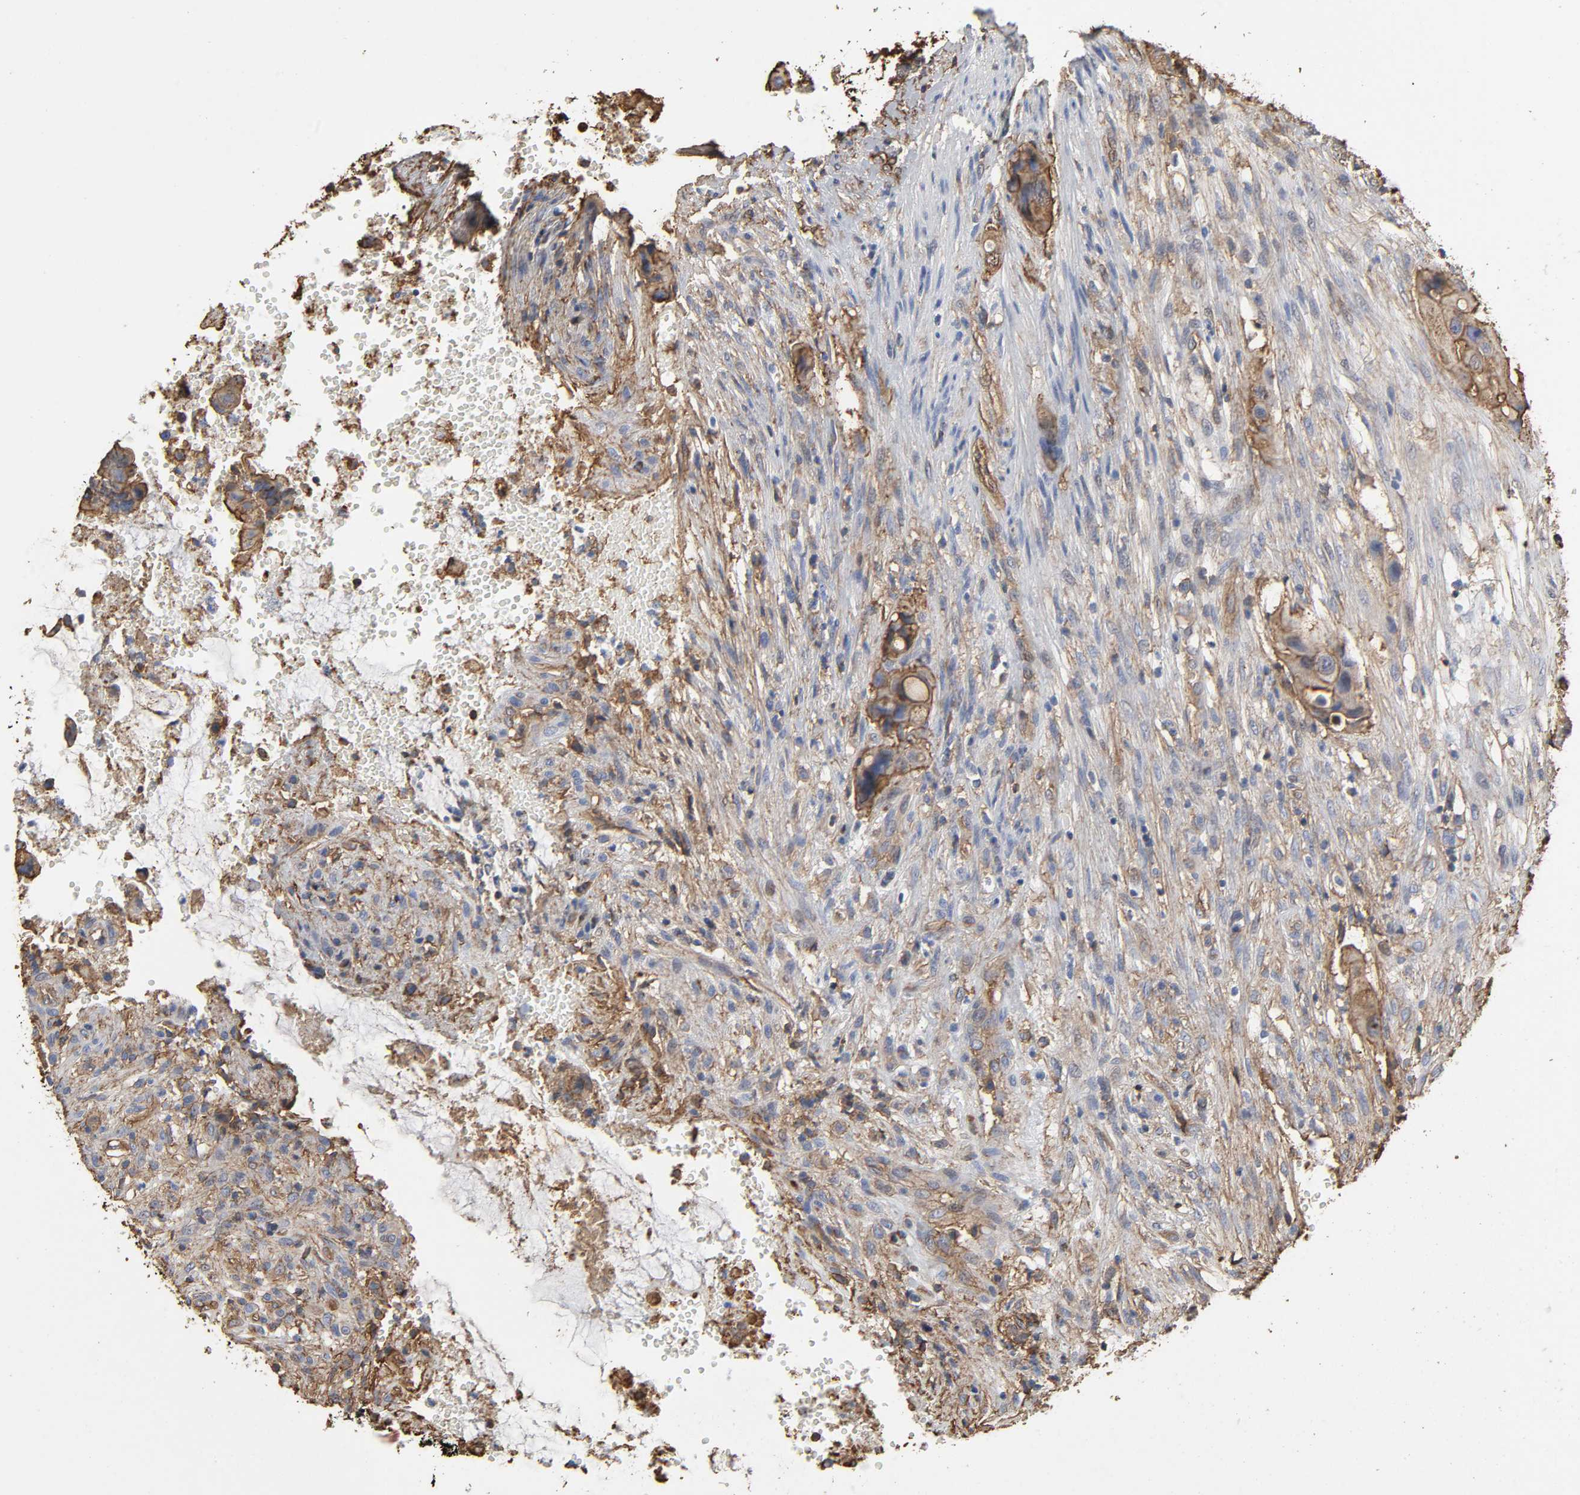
{"staining": {"intensity": "moderate", "quantity": ">75%", "location": "cytoplasmic/membranous"}, "tissue": "colorectal cancer", "cell_type": "Tumor cells", "image_type": "cancer", "snomed": [{"axis": "morphology", "description": "Adenocarcinoma, NOS"}, {"axis": "topography", "description": "Colon"}], "caption": "Immunohistochemistry micrograph of neoplastic tissue: adenocarcinoma (colorectal) stained using immunohistochemistry (IHC) demonstrates medium levels of moderate protein expression localized specifically in the cytoplasmic/membranous of tumor cells, appearing as a cytoplasmic/membranous brown color.", "gene": "ANXA2", "patient": {"sex": "female", "age": 57}}